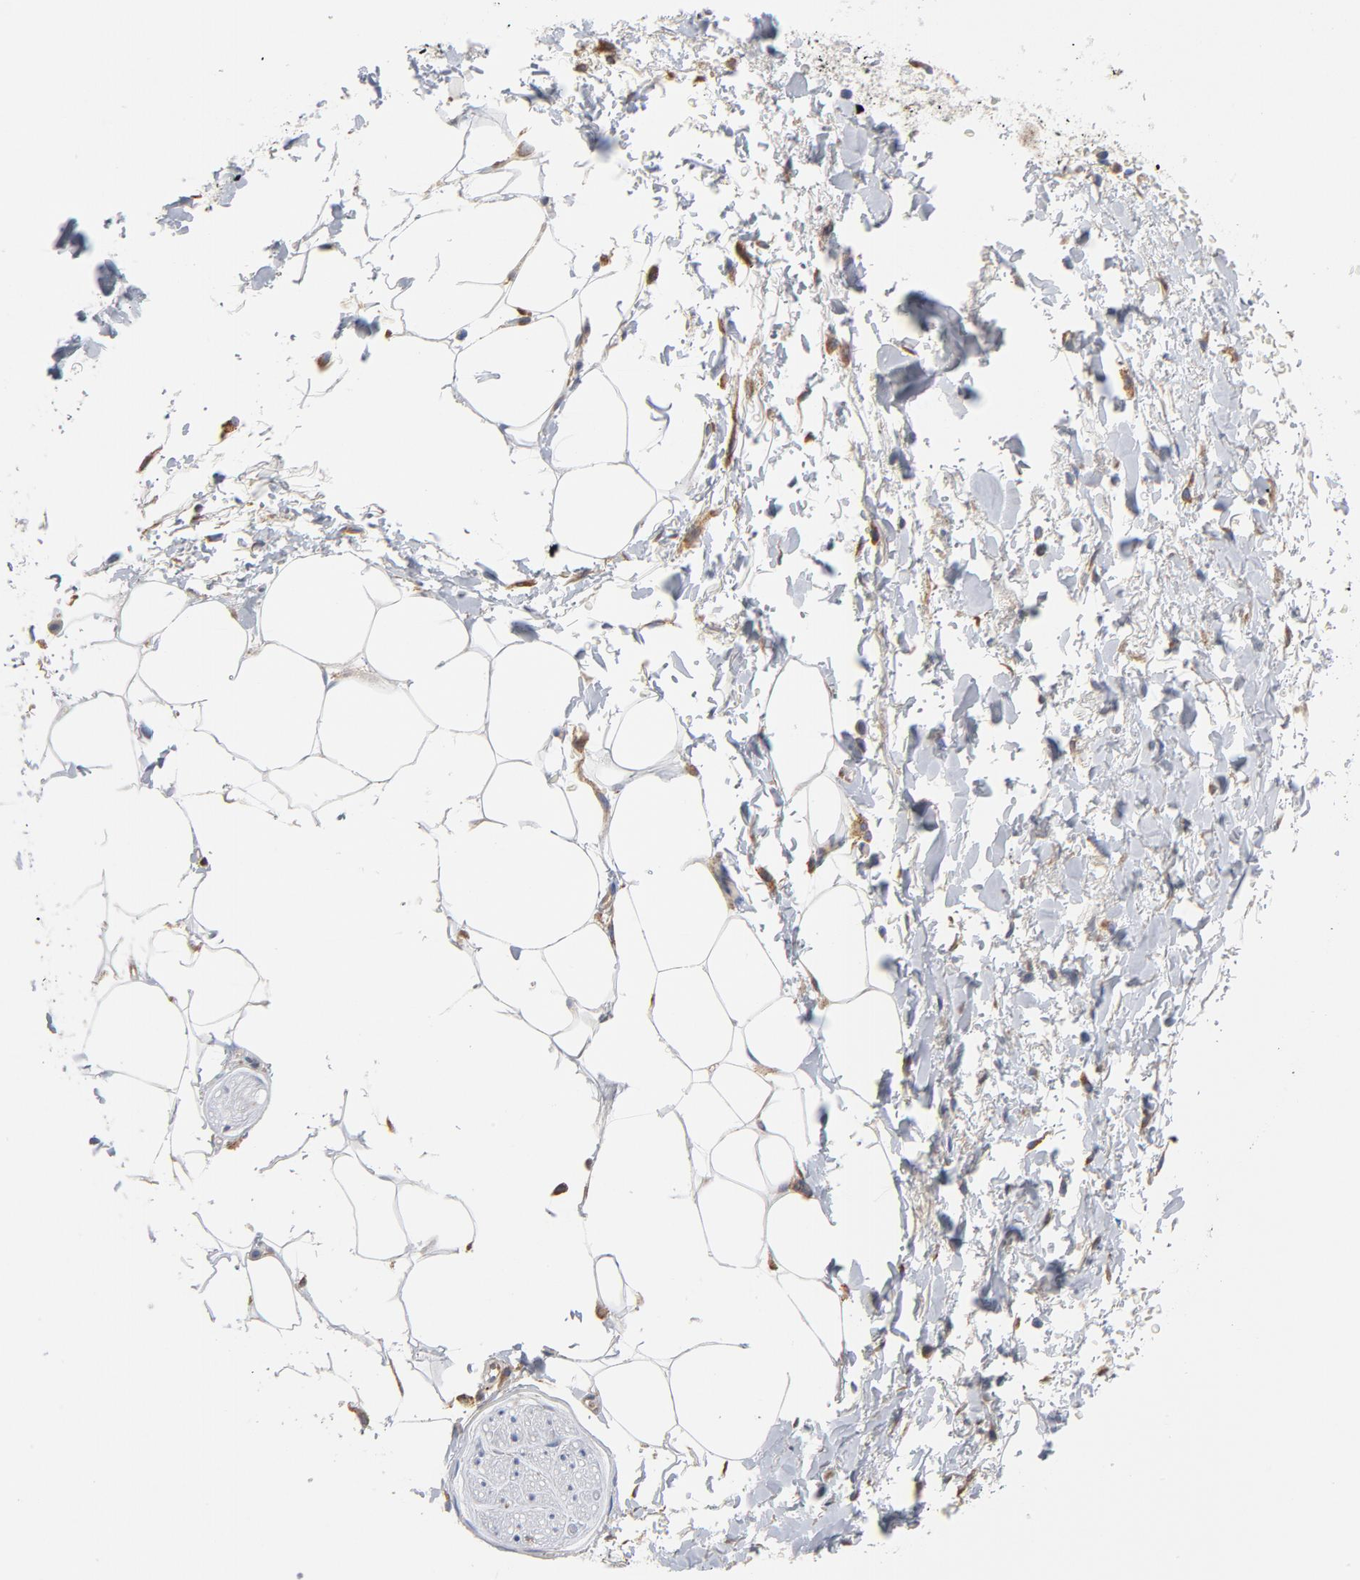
{"staining": {"intensity": "negative", "quantity": "none", "location": "none"}, "tissue": "adipose tissue", "cell_type": "Adipocytes", "image_type": "normal", "snomed": [{"axis": "morphology", "description": "Normal tissue, NOS"}, {"axis": "topography", "description": "Soft tissue"}, {"axis": "topography", "description": "Peripheral nerve tissue"}], "caption": "Adipocytes are negative for brown protein staining in benign adipose tissue. (Immunohistochemistry, brightfield microscopy, high magnification).", "gene": "RAPGEF3", "patient": {"sex": "female", "age": 71}}